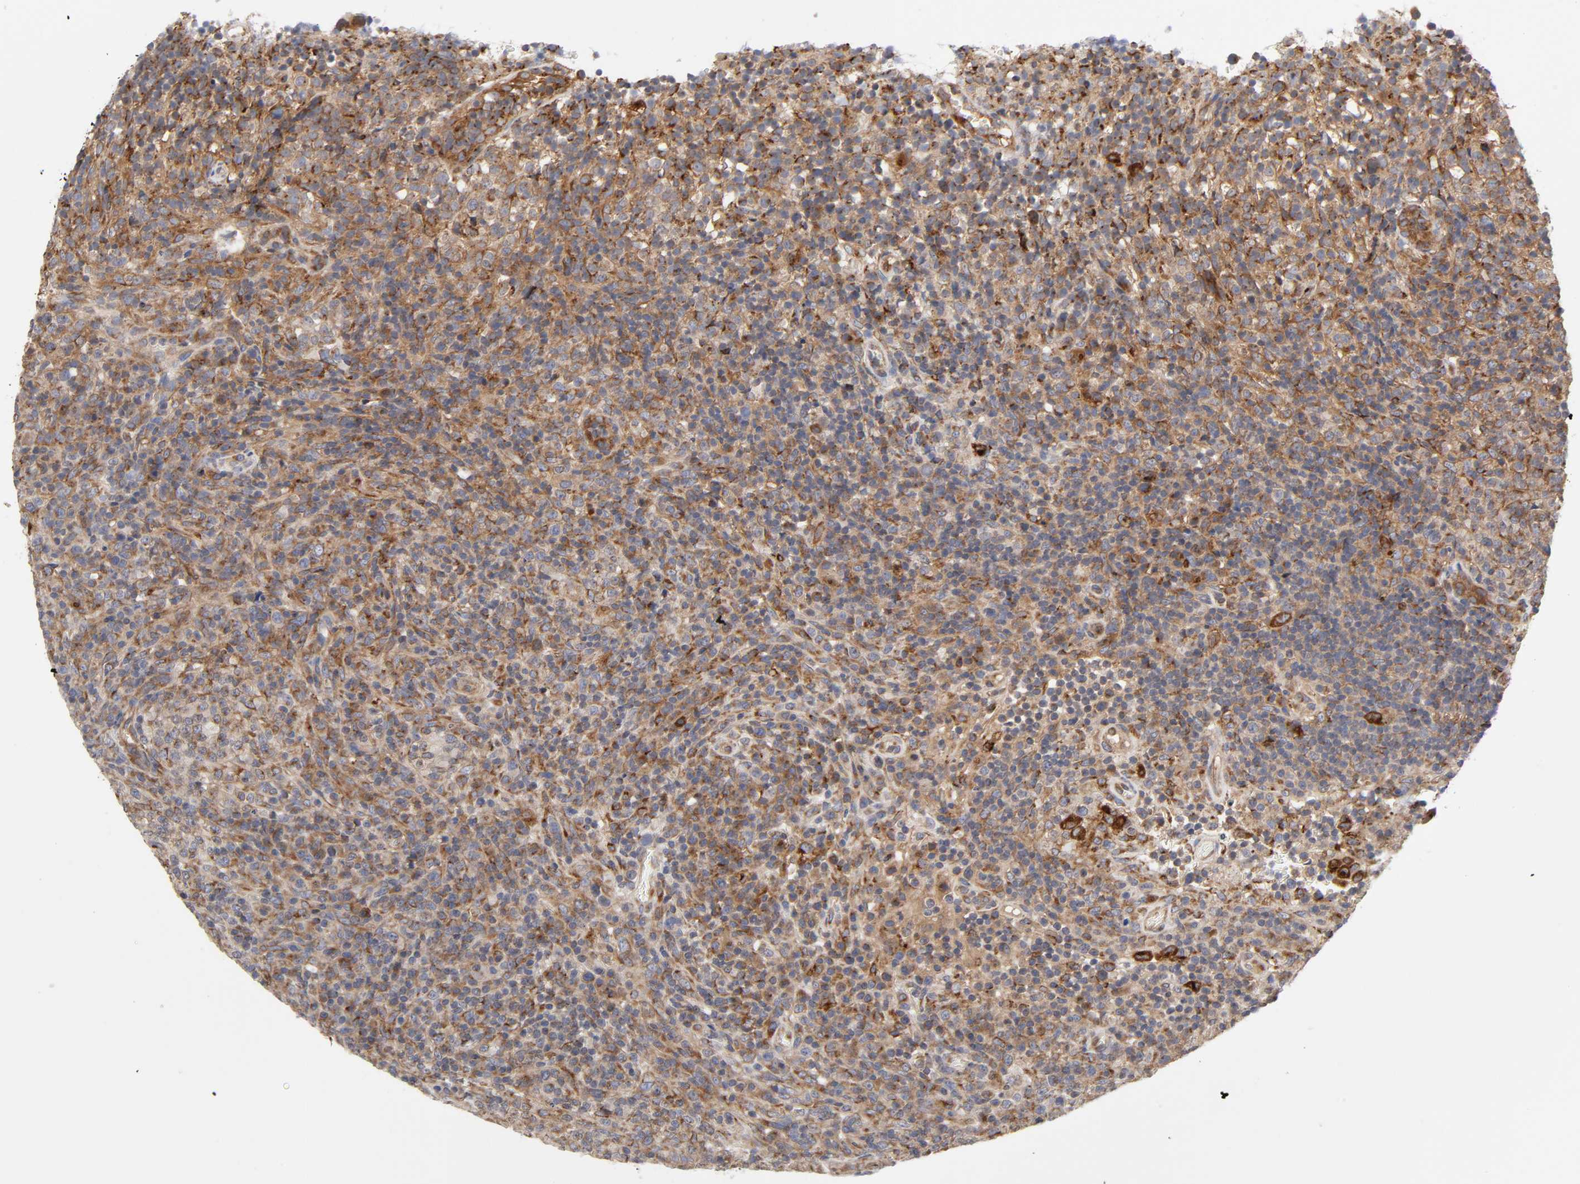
{"staining": {"intensity": "moderate", "quantity": ">75%", "location": "cytoplasmic/membranous"}, "tissue": "lymphoma", "cell_type": "Tumor cells", "image_type": "cancer", "snomed": [{"axis": "morphology", "description": "Malignant lymphoma, non-Hodgkin's type, High grade"}, {"axis": "topography", "description": "Lymph node"}], "caption": "High-magnification brightfield microscopy of malignant lymphoma, non-Hodgkin's type (high-grade) stained with DAB (brown) and counterstained with hematoxylin (blue). tumor cells exhibit moderate cytoplasmic/membranous staining is identified in about>75% of cells.", "gene": "GNPTG", "patient": {"sex": "female", "age": 76}}